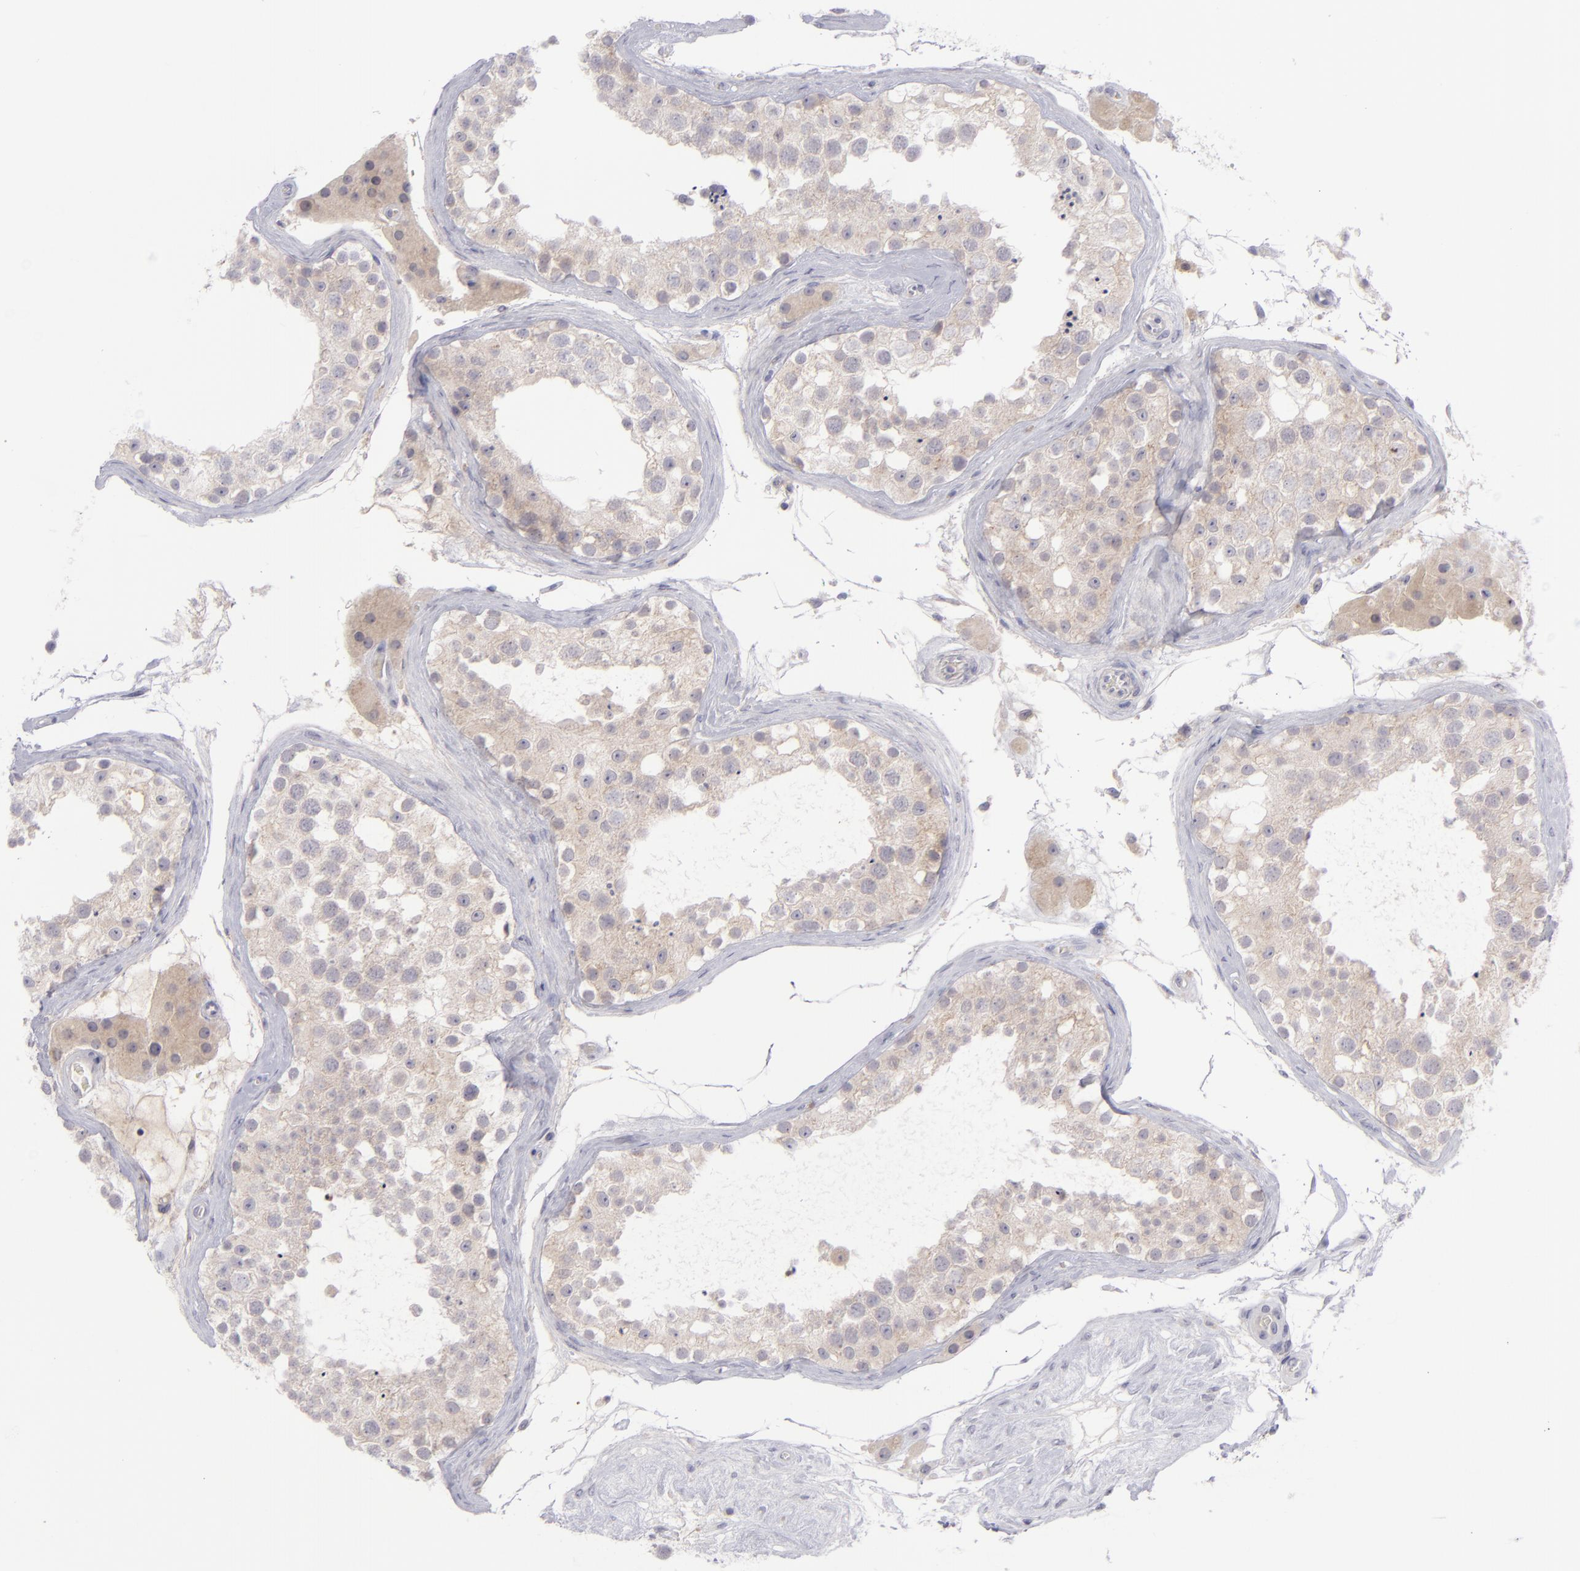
{"staining": {"intensity": "weak", "quantity": "25%-75%", "location": "cytoplasmic/membranous"}, "tissue": "testis", "cell_type": "Cells in seminiferous ducts", "image_type": "normal", "snomed": [{"axis": "morphology", "description": "Normal tissue, NOS"}, {"axis": "topography", "description": "Testis"}], "caption": "Protein analysis of normal testis demonstrates weak cytoplasmic/membranous positivity in about 25%-75% of cells in seminiferous ducts.", "gene": "EVPL", "patient": {"sex": "male", "age": 68}}